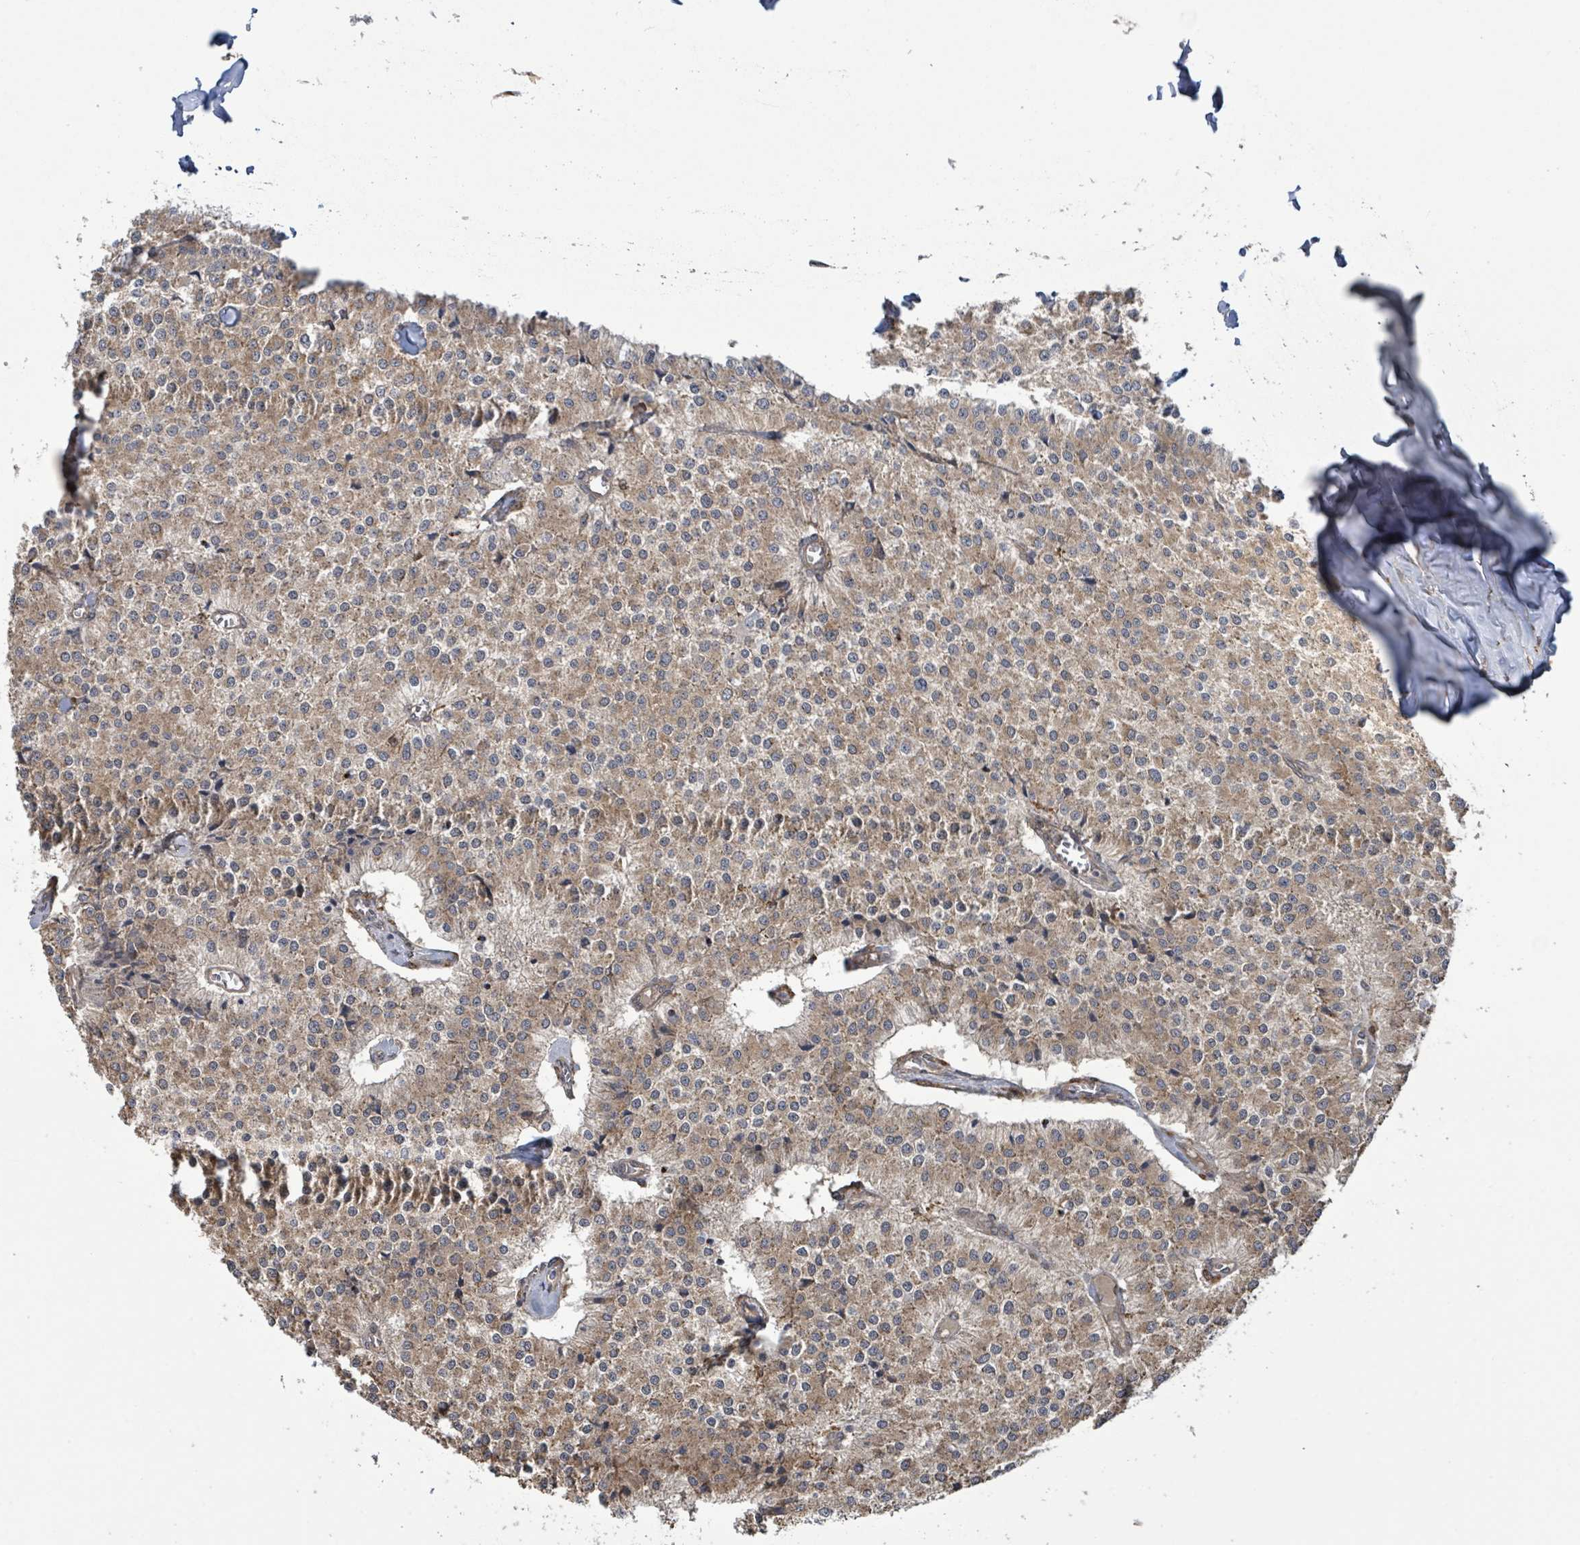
{"staining": {"intensity": "moderate", "quantity": ">75%", "location": "cytoplasmic/membranous"}, "tissue": "carcinoid", "cell_type": "Tumor cells", "image_type": "cancer", "snomed": [{"axis": "morphology", "description": "Carcinoid, malignant, NOS"}, {"axis": "topography", "description": "Colon"}], "caption": "Moderate cytoplasmic/membranous staining is seen in approximately >75% of tumor cells in carcinoid.", "gene": "ARPIN", "patient": {"sex": "female", "age": 52}}